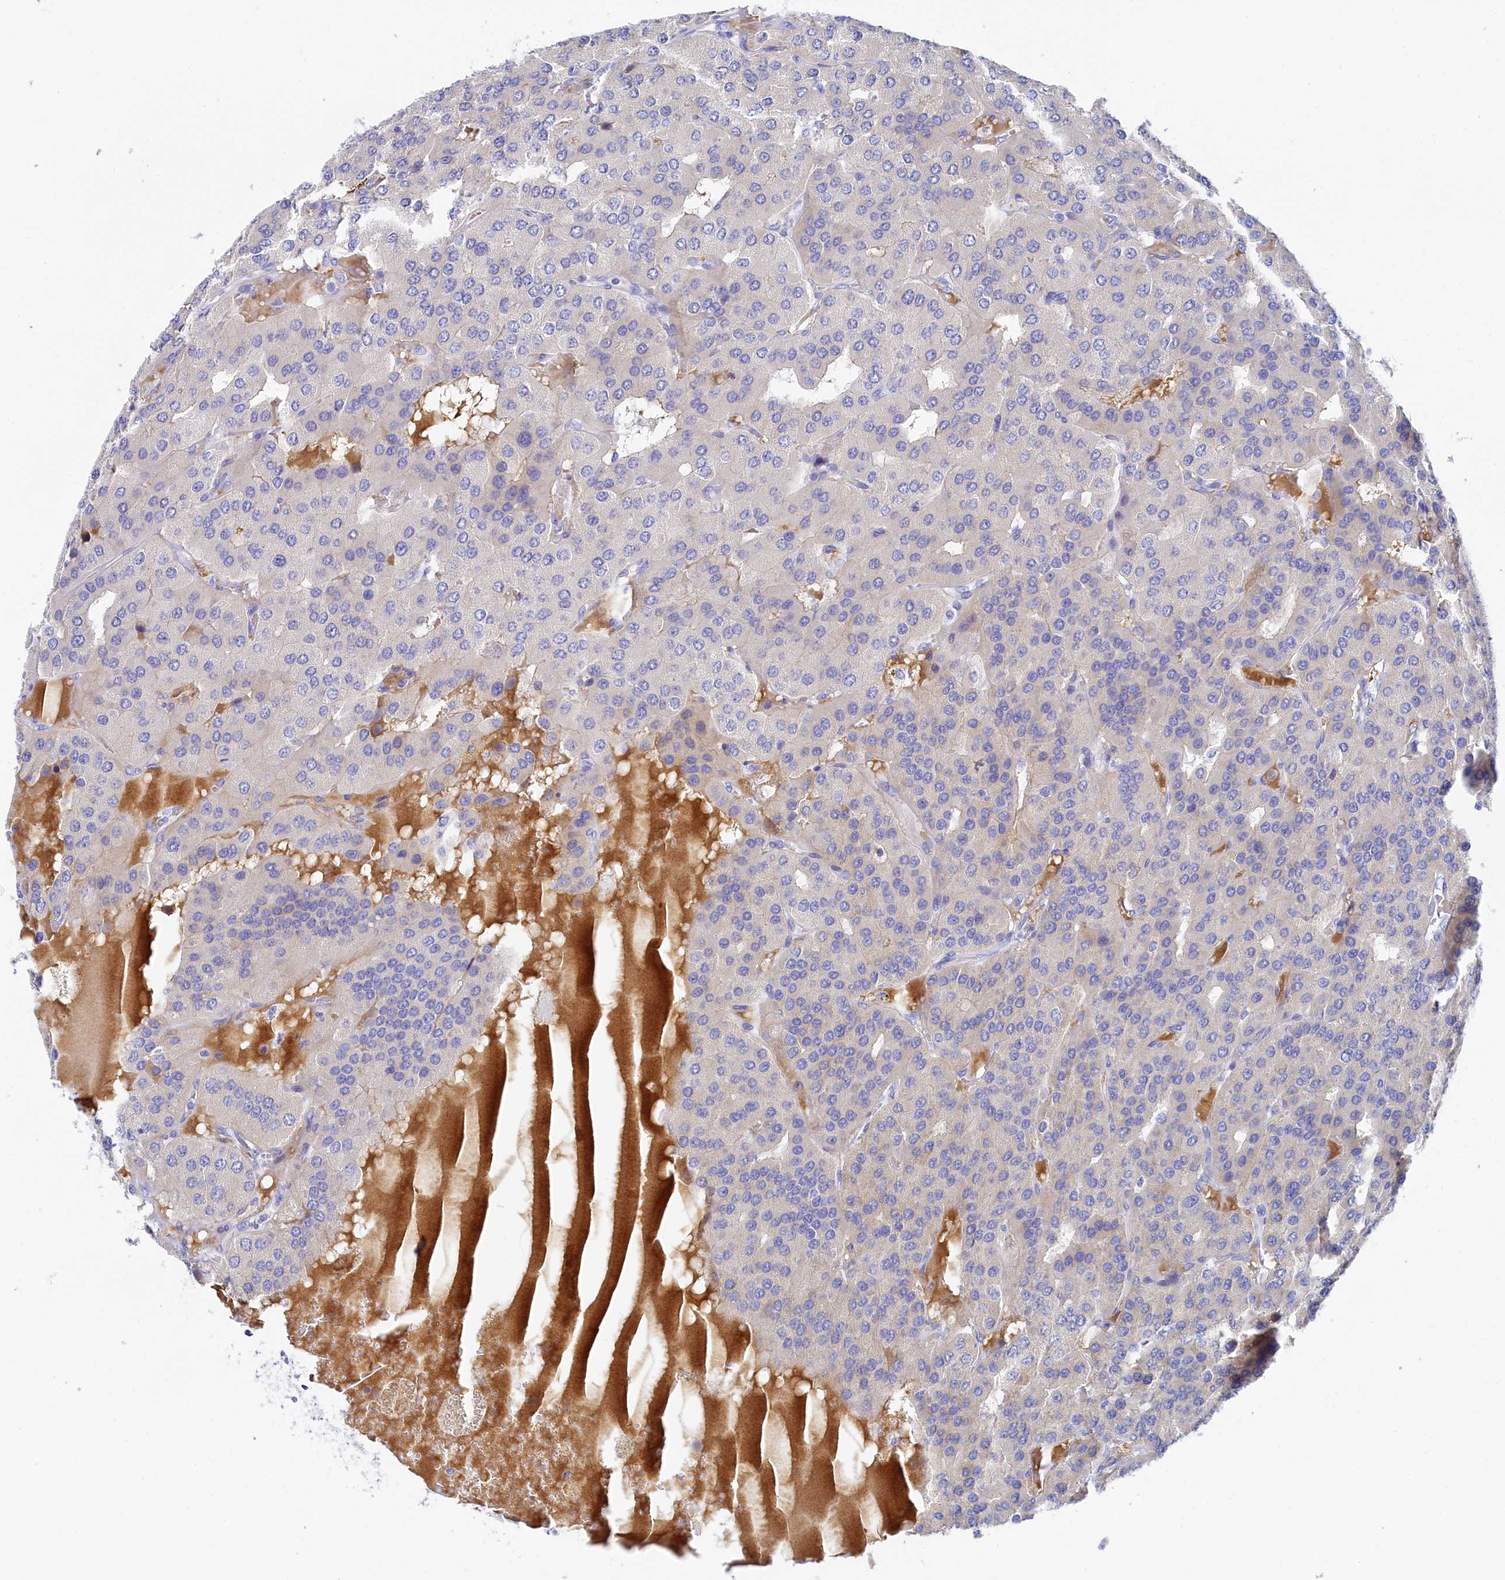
{"staining": {"intensity": "negative", "quantity": "none", "location": "none"}, "tissue": "parathyroid gland", "cell_type": "Glandular cells", "image_type": "normal", "snomed": [{"axis": "morphology", "description": "Normal tissue, NOS"}, {"axis": "morphology", "description": "Adenoma, NOS"}, {"axis": "topography", "description": "Parathyroid gland"}], "caption": "This is an immunohistochemistry (IHC) image of benign parathyroid gland. There is no expression in glandular cells.", "gene": "TRIM10", "patient": {"sex": "female", "age": 86}}